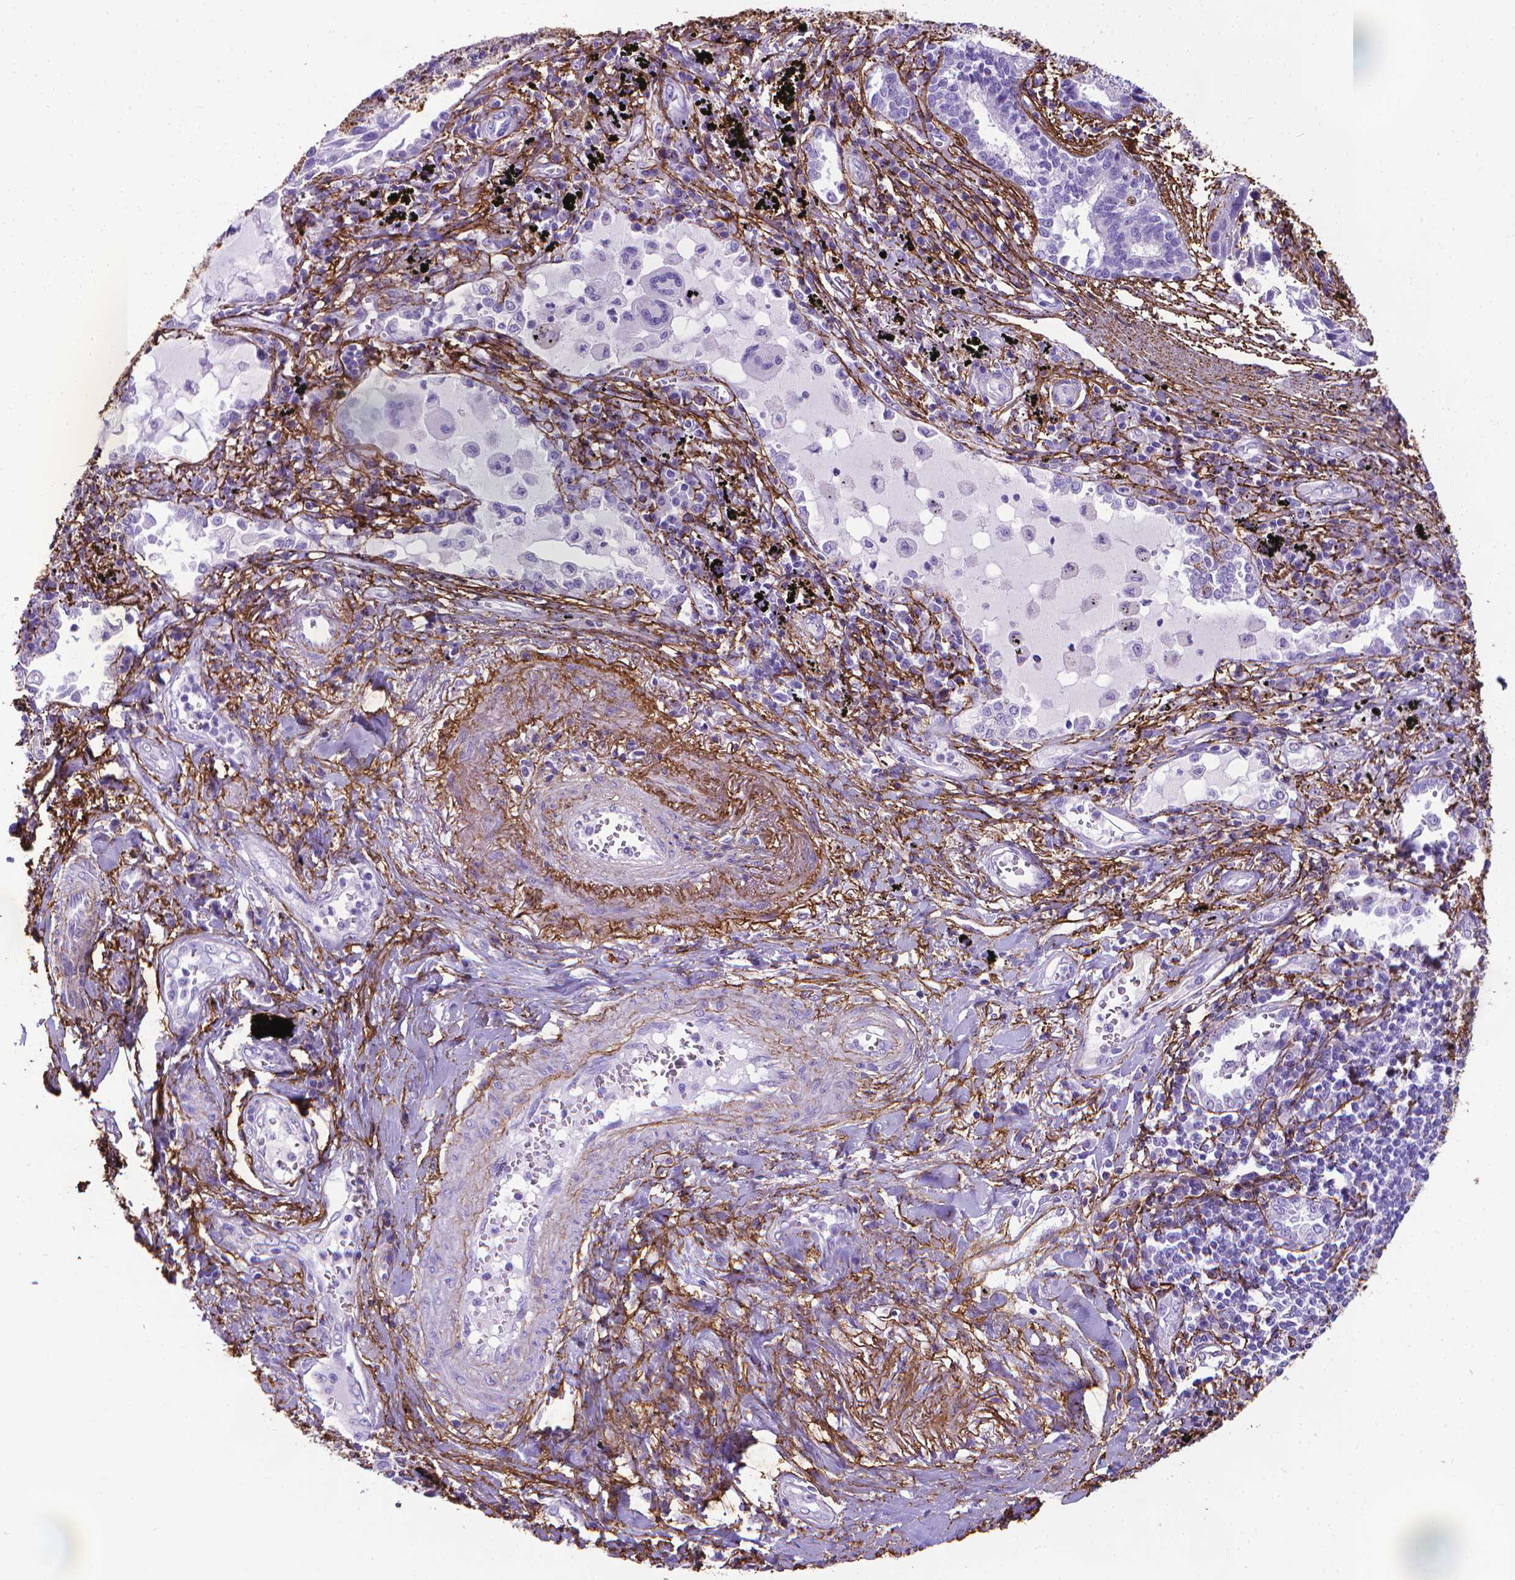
{"staining": {"intensity": "negative", "quantity": "none", "location": "none"}, "tissue": "lung cancer", "cell_type": "Tumor cells", "image_type": "cancer", "snomed": [{"axis": "morphology", "description": "Squamous cell carcinoma, NOS"}, {"axis": "topography", "description": "Lung"}], "caption": "IHC of squamous cell carcinoma (lung) demonstrates no positivity in tumor cells.", "gene": "MFAP2", "patient": {"sex": "male", "age": 78}}